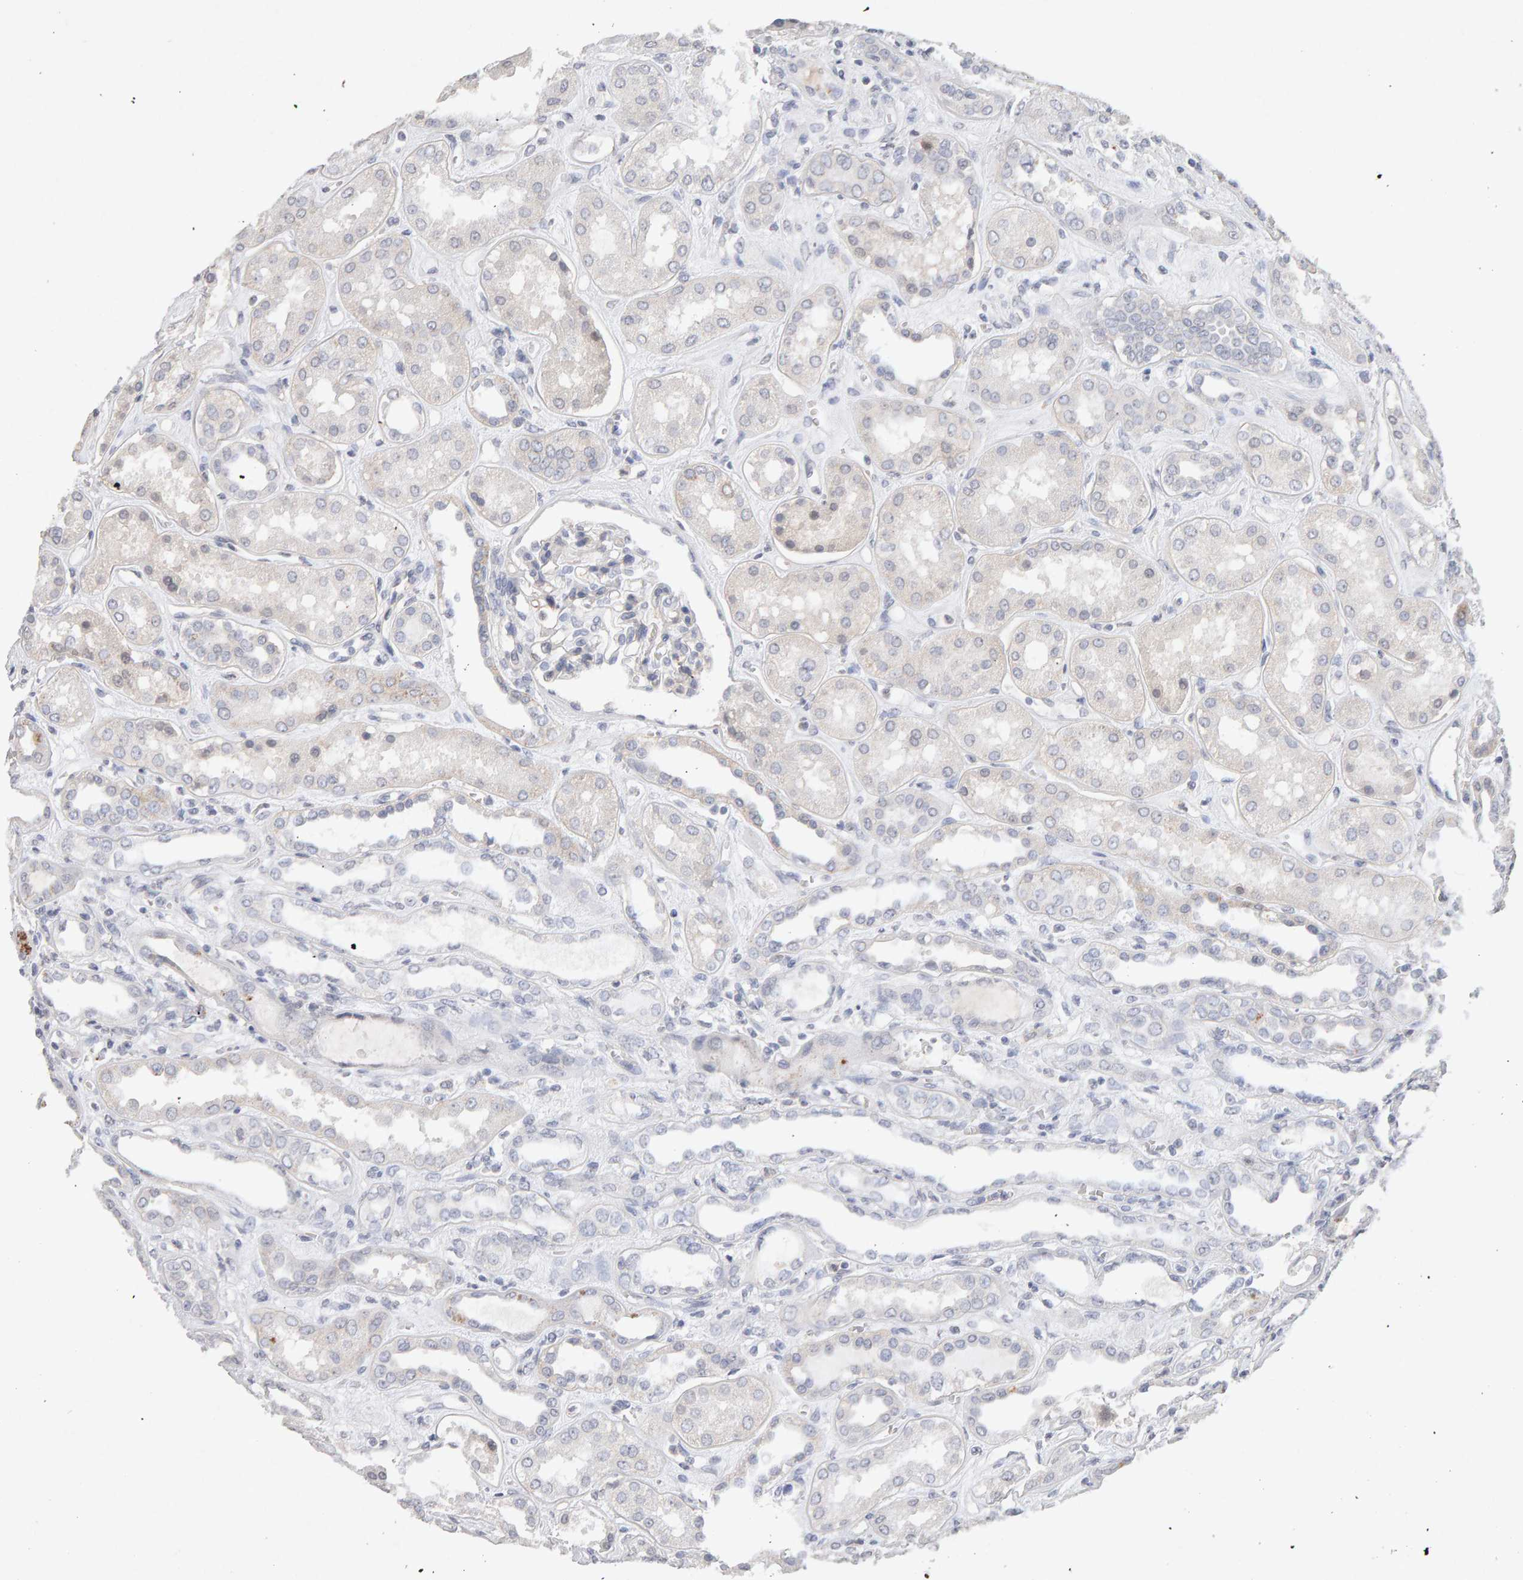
{"staining": {"intensity": "negative", "quantity": "none", "location": "none"}, "tissue": "kidney", "cell_type": "Cells in glomeruli", "image_type": "normal", "snomed": [{"axis": "morphology", "description": "Normal tissue, NOS"}, {"axis": "topography", "description": "Kidney"}], "caption": "A high-resolution micrograph shows immunohistochemistry staining of benign kidney, which exhibits no significant expression in cells in glomeruli.", "gene": "PTPRM", "patient": {"sex": "male", "age": 59}}